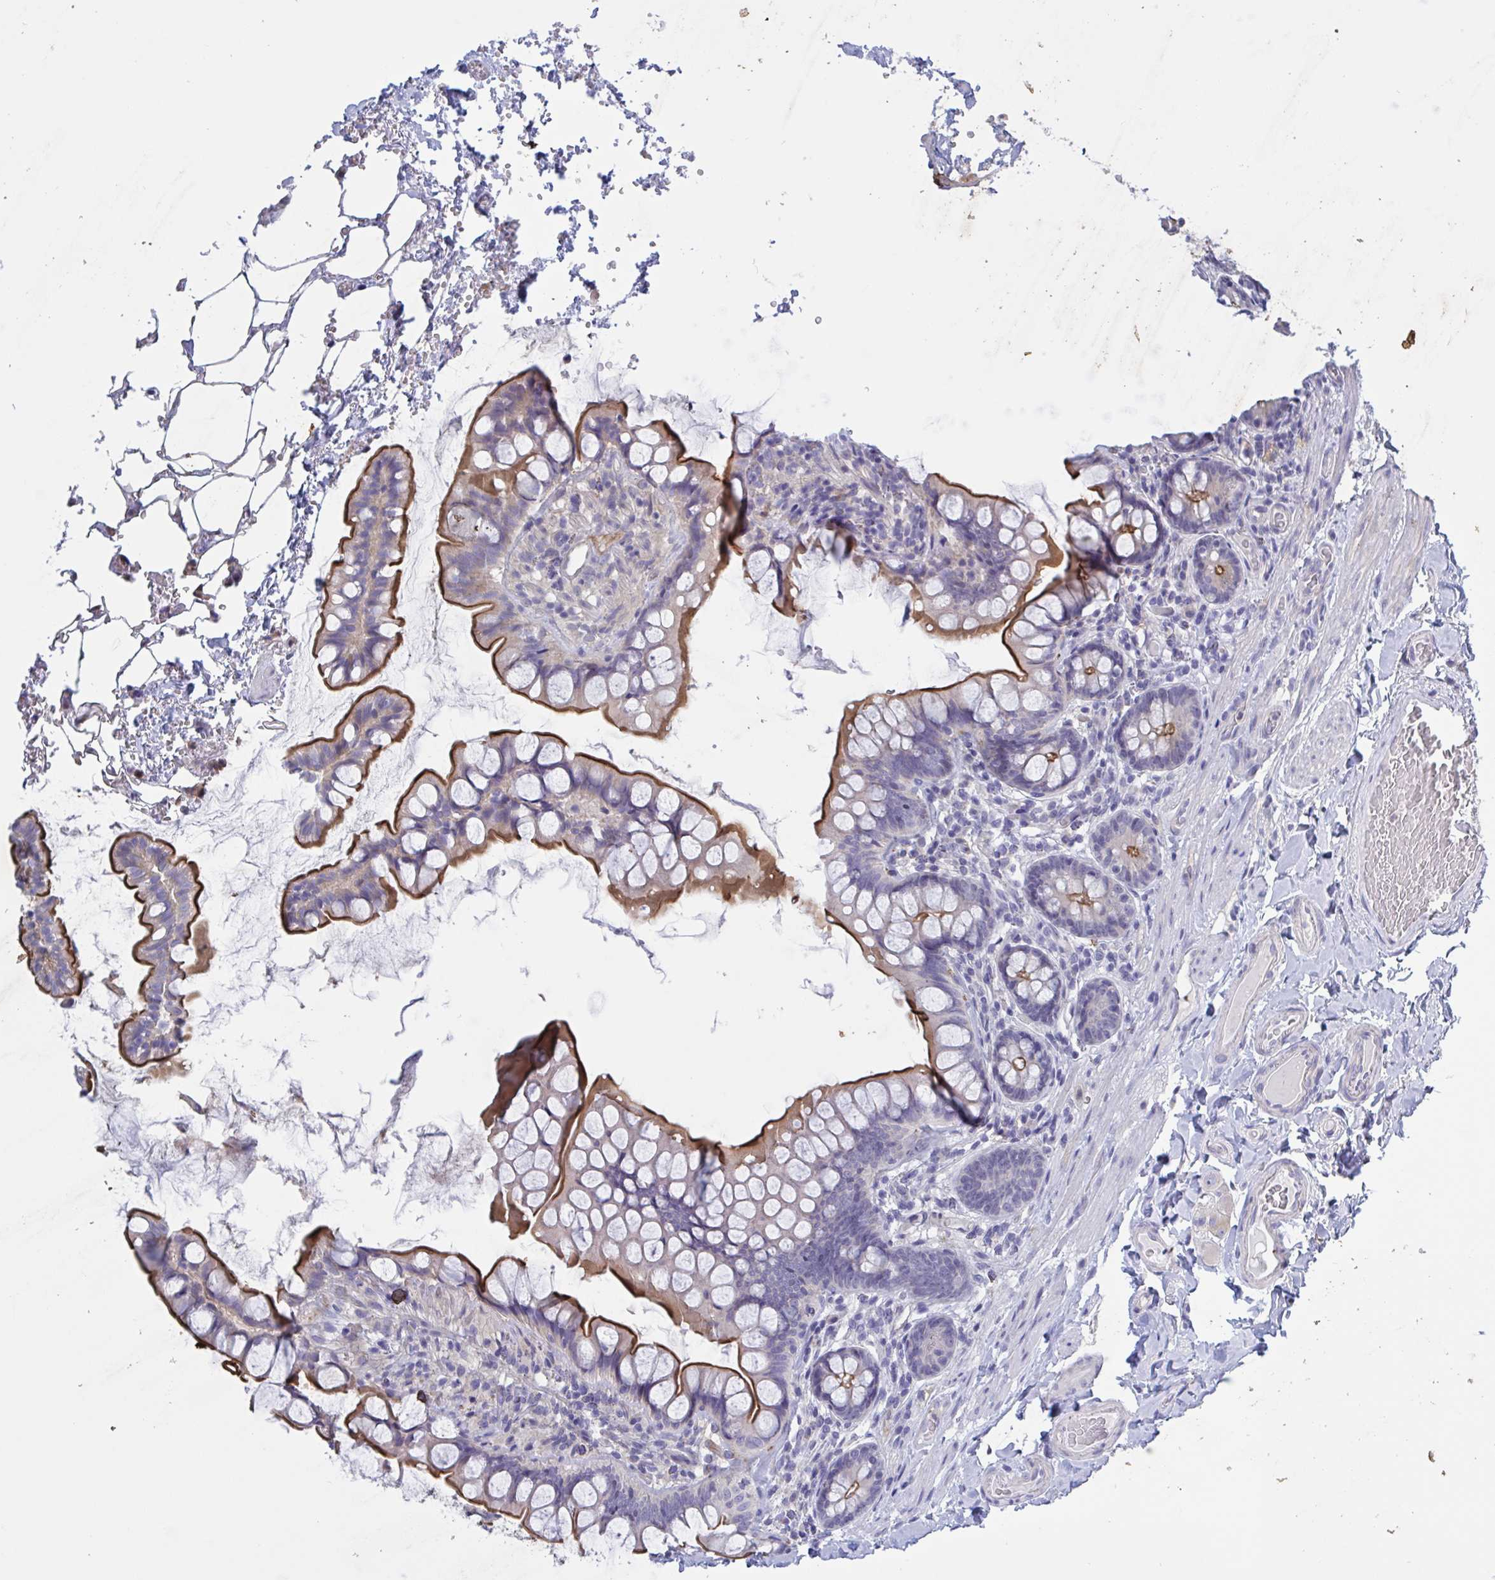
{"staining": {"intensity": "strong", "quantity": ">75%", "location": "cytoplasmic/membranous"}, "tissue": "small intestine", "cell_type": "Glandular cells", "image_type": "normal", "snomed": [{"axis": "morphology", "description": "Normal tissue, NOS"}, {"axis": "topography", "description": "Small intestine"}], "caption": "Human small intestine stained for a protein (brown) shows strong cytoplasmic/membranous positive expression in approximately >75% of glandular cells.", "gene": "ST14", "patient": {"sex": "male", "age": 70}}